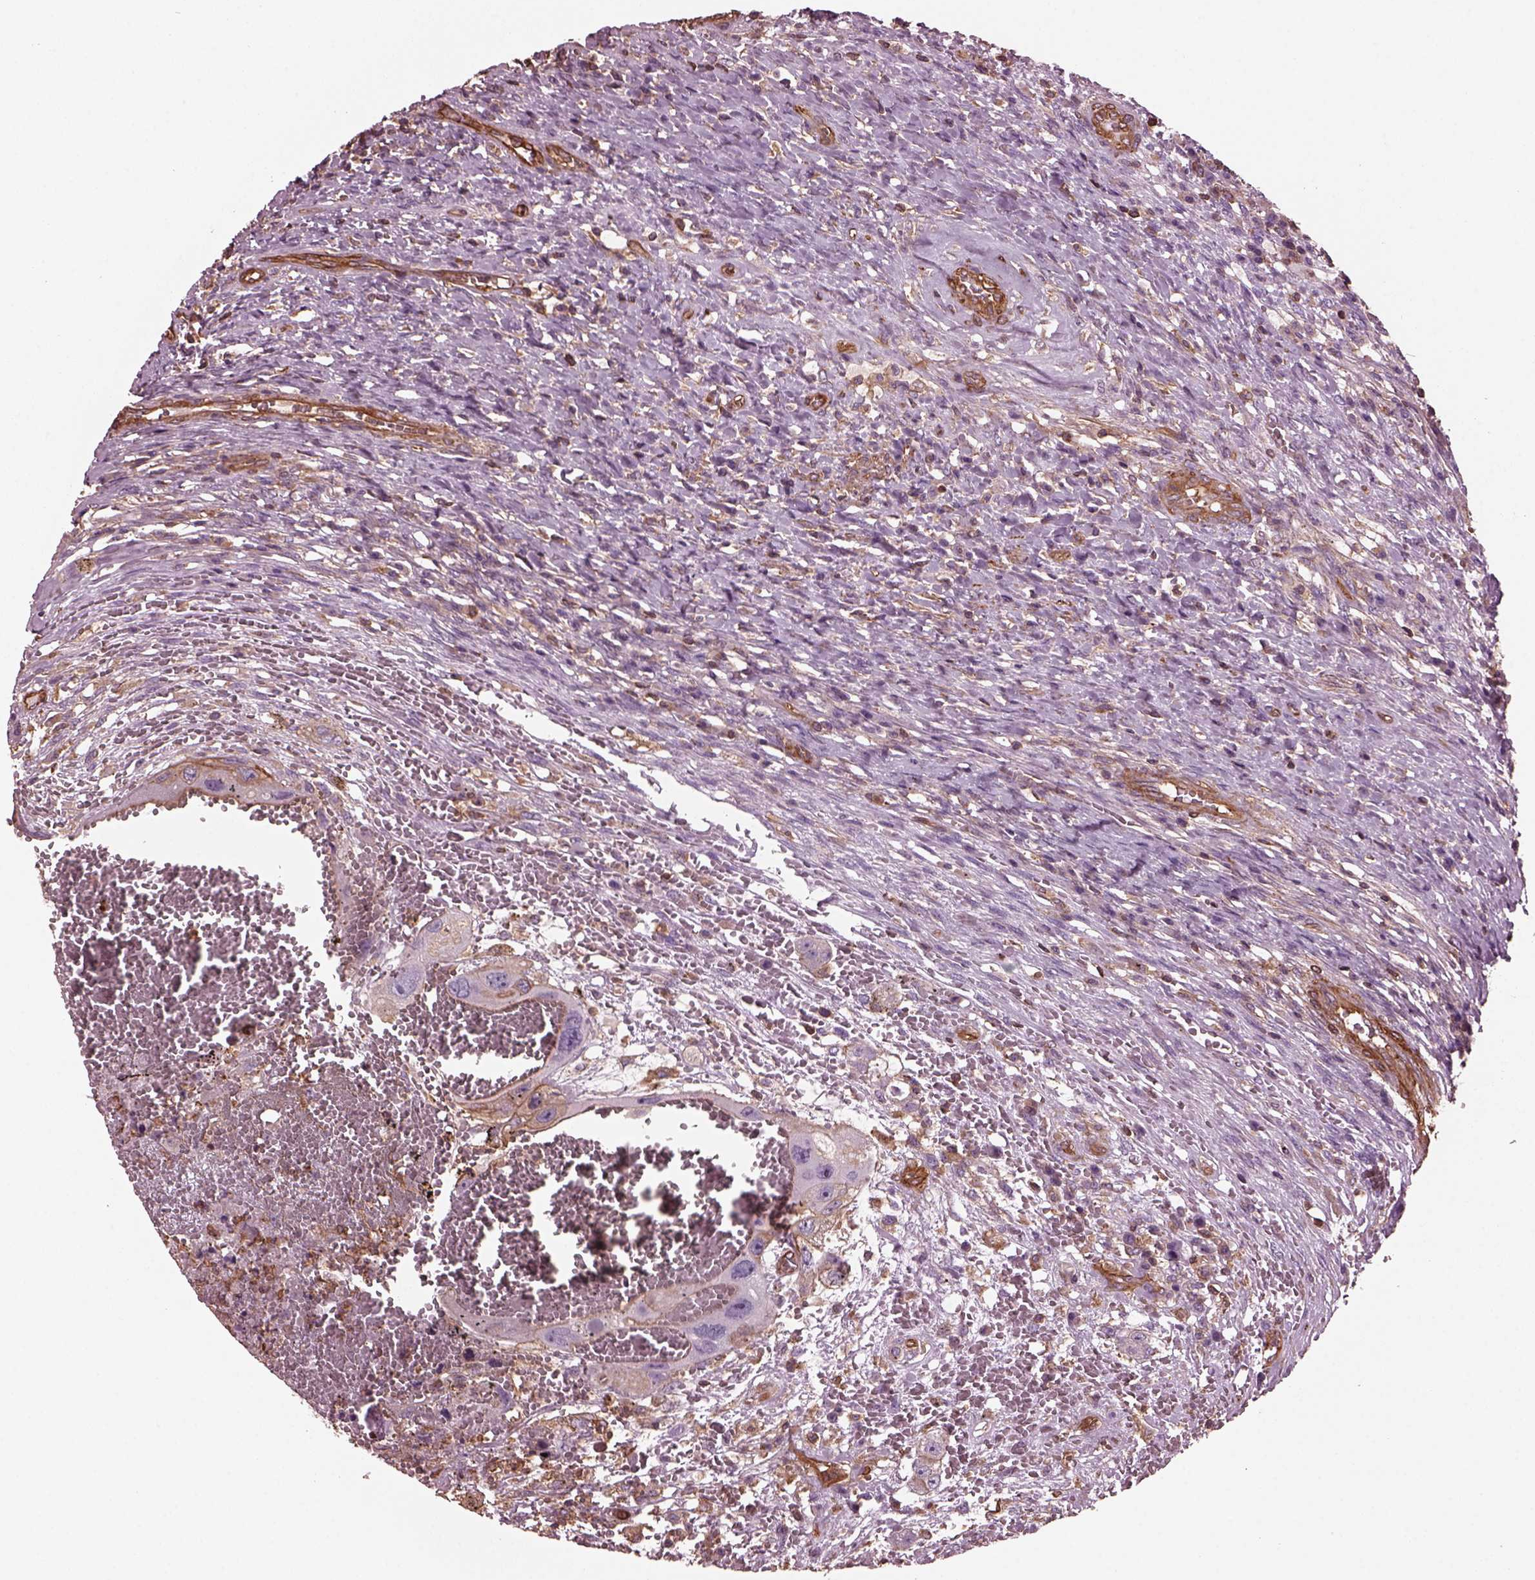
{"staining": {"intensity": "moderate", "quantity": "25%-75%", "location": "cytoplasmic/membranous"}, "tissue": "testis cancer", "cell_type": "Tumor cells", "image_type": "cancer", "snomed": [{"axis": "morphology", "description": "Carcinoma, Embryonal, NOS"}, {"axis": "topography", "description": "Testis"}], "caption": "Testis embryonal carcinoma stained with a protein marker demonstrates moderate staining in tumor cells.", "gene": "MYL6", "patient": {"sex": "male", "age": 26}}